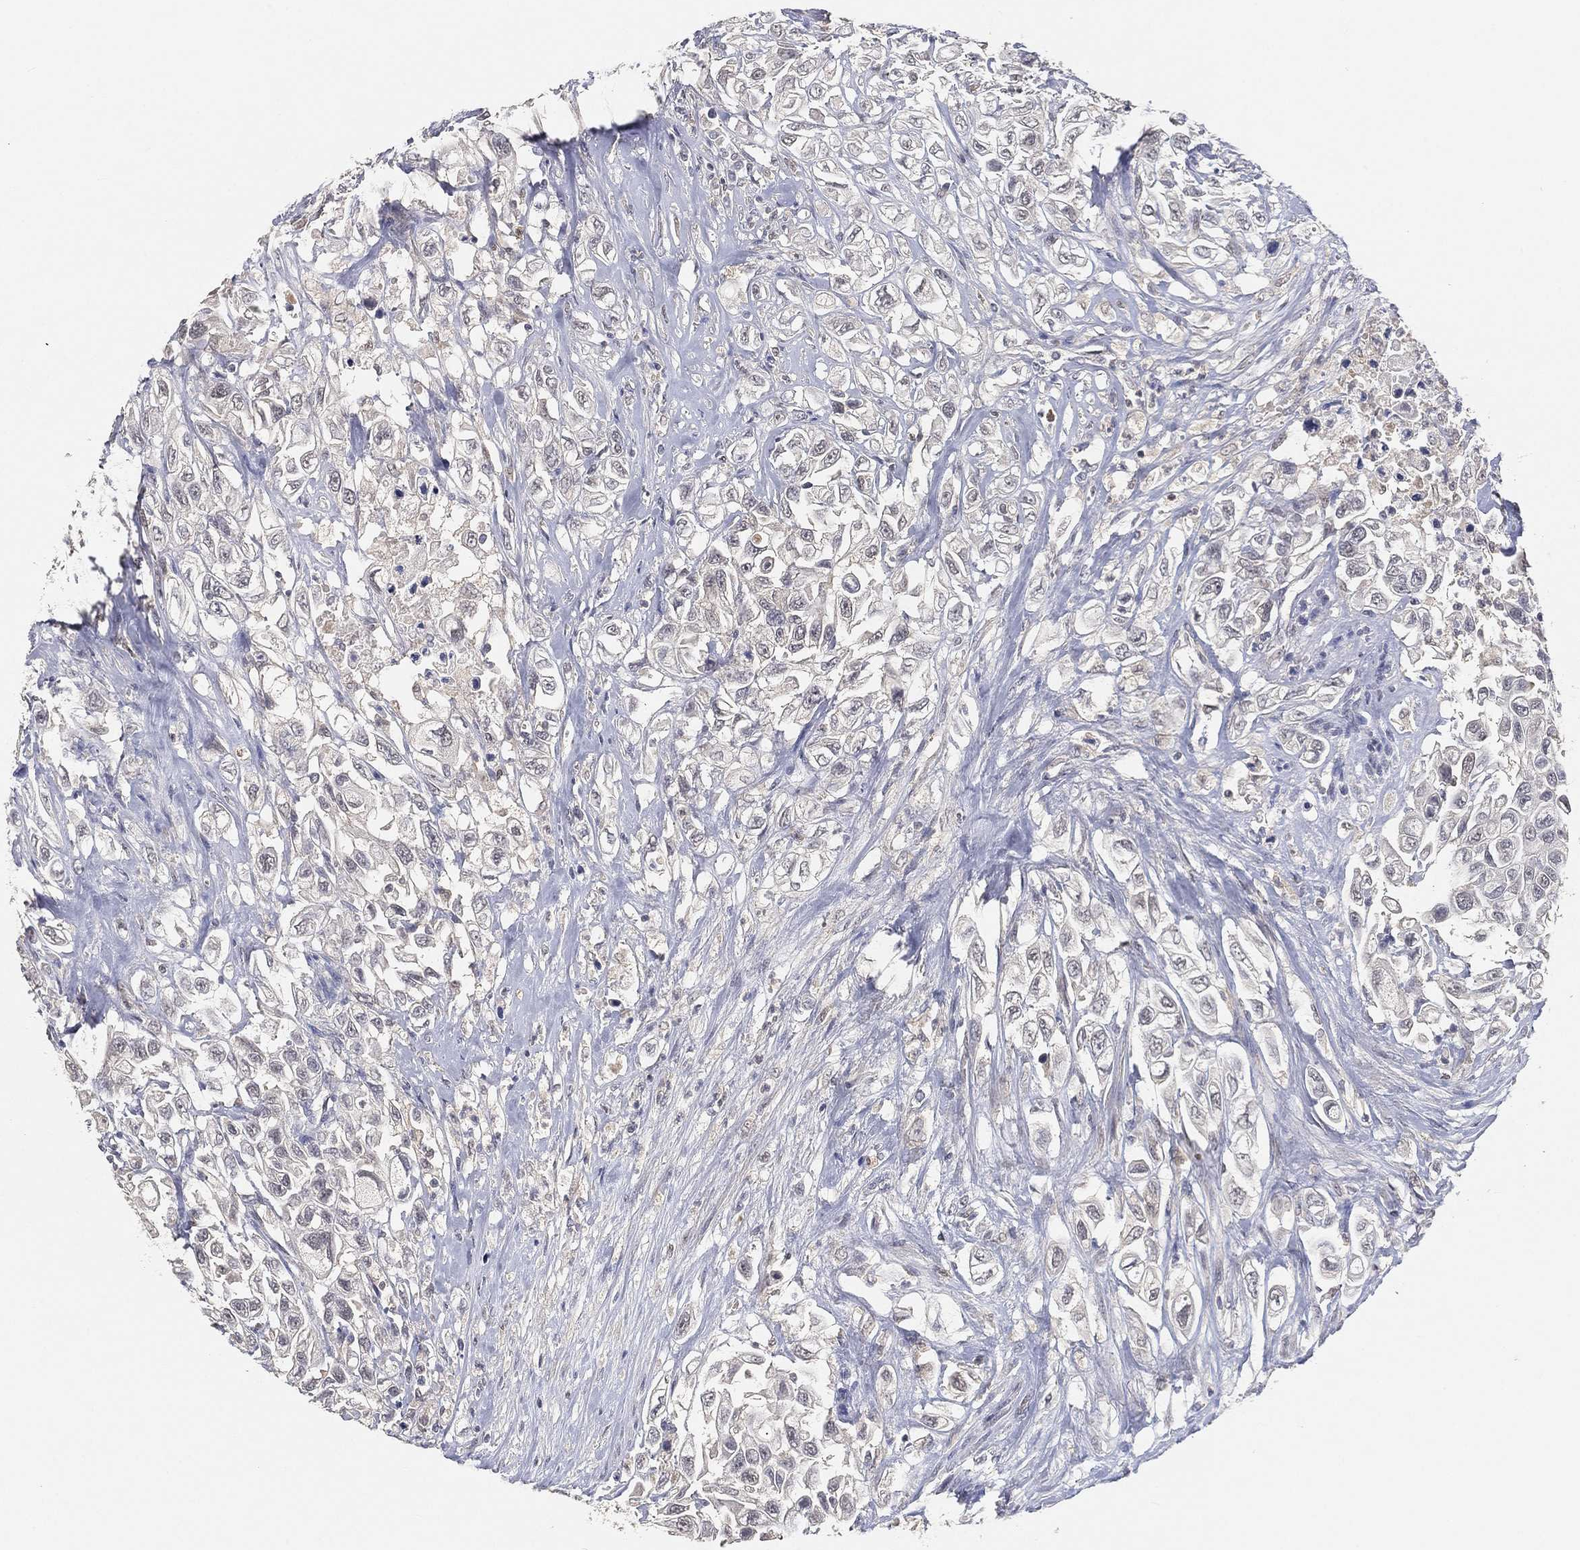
{"staining": {"intensity": "negative", "quantity": "none", "location": "none"}, "tissue": "urothelial cancer", "cell_type": "Tumor cells", "image_type": "cancer", "snomed": [{"axis": "morphology", "description": "Urothelial carcinoma, High grade"}, {"axis": "topography", "description": "Urinary bladder"}], "caption": "Histopathology image shows no protein expression in tumor cells of high-grade urothelial carcinoma tissue.", "gene": "MAPK1", "patient": {"sex": "female", "age": 56}}